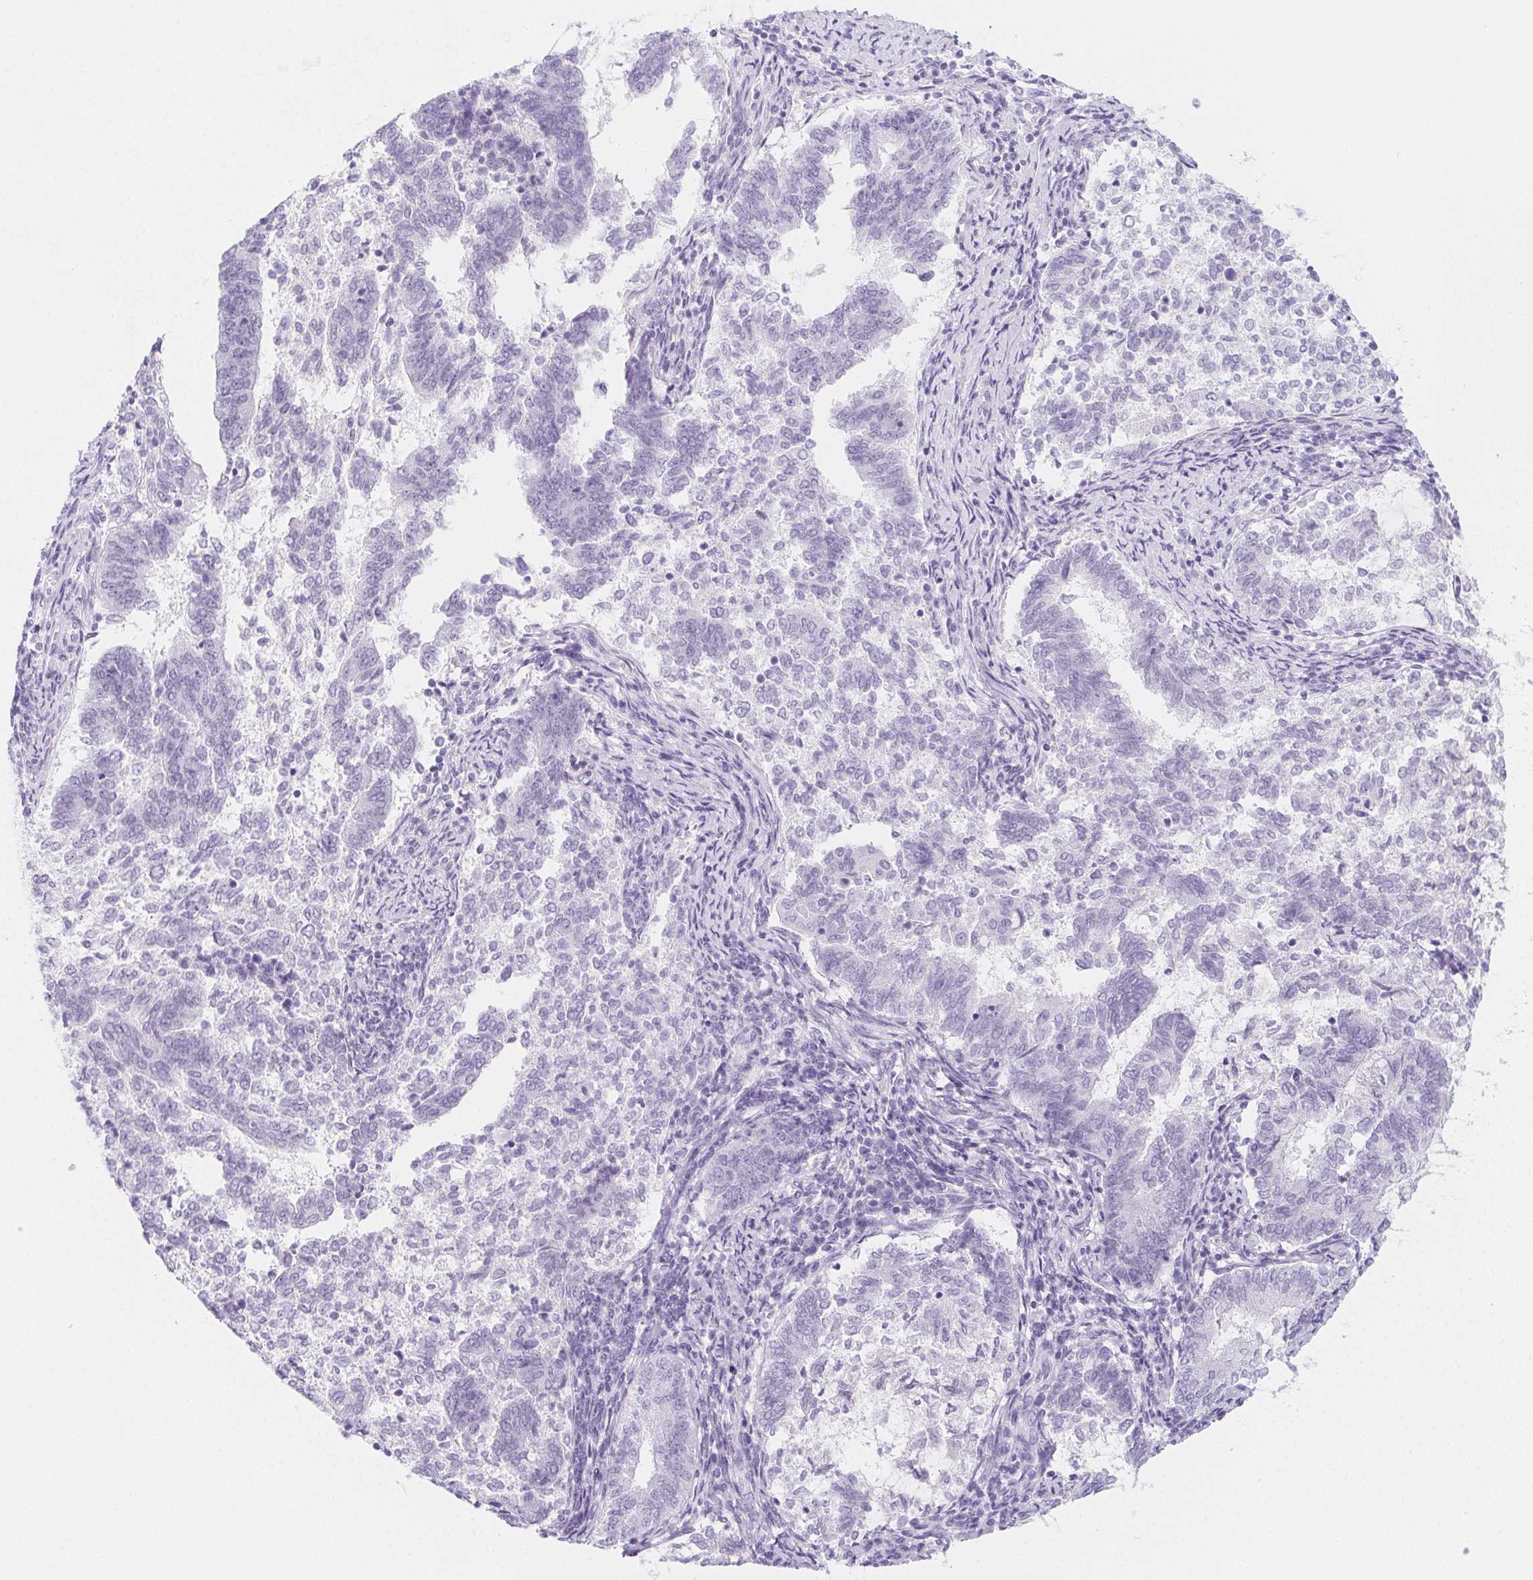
{"staining": {"intensity": "negative", "quantity": "none", "location": "none"}, "tissue": "endometrial cancer", "cell_type": "Tumor cells", "image_type": "cancer", "snomed": [{"axis": "morphology", "description": "Adenocarcinoma, NOS"}, {"axis": "topography", "description": "Endometrium"}], "caption": "IHC photomicrograph of neoplastic tissue: human endometrial cancer stained with DAB reveals no significant protein staining in tumor cells.", "gene": "ZBBX", "patient": {"sex": "female", "age": 65}}